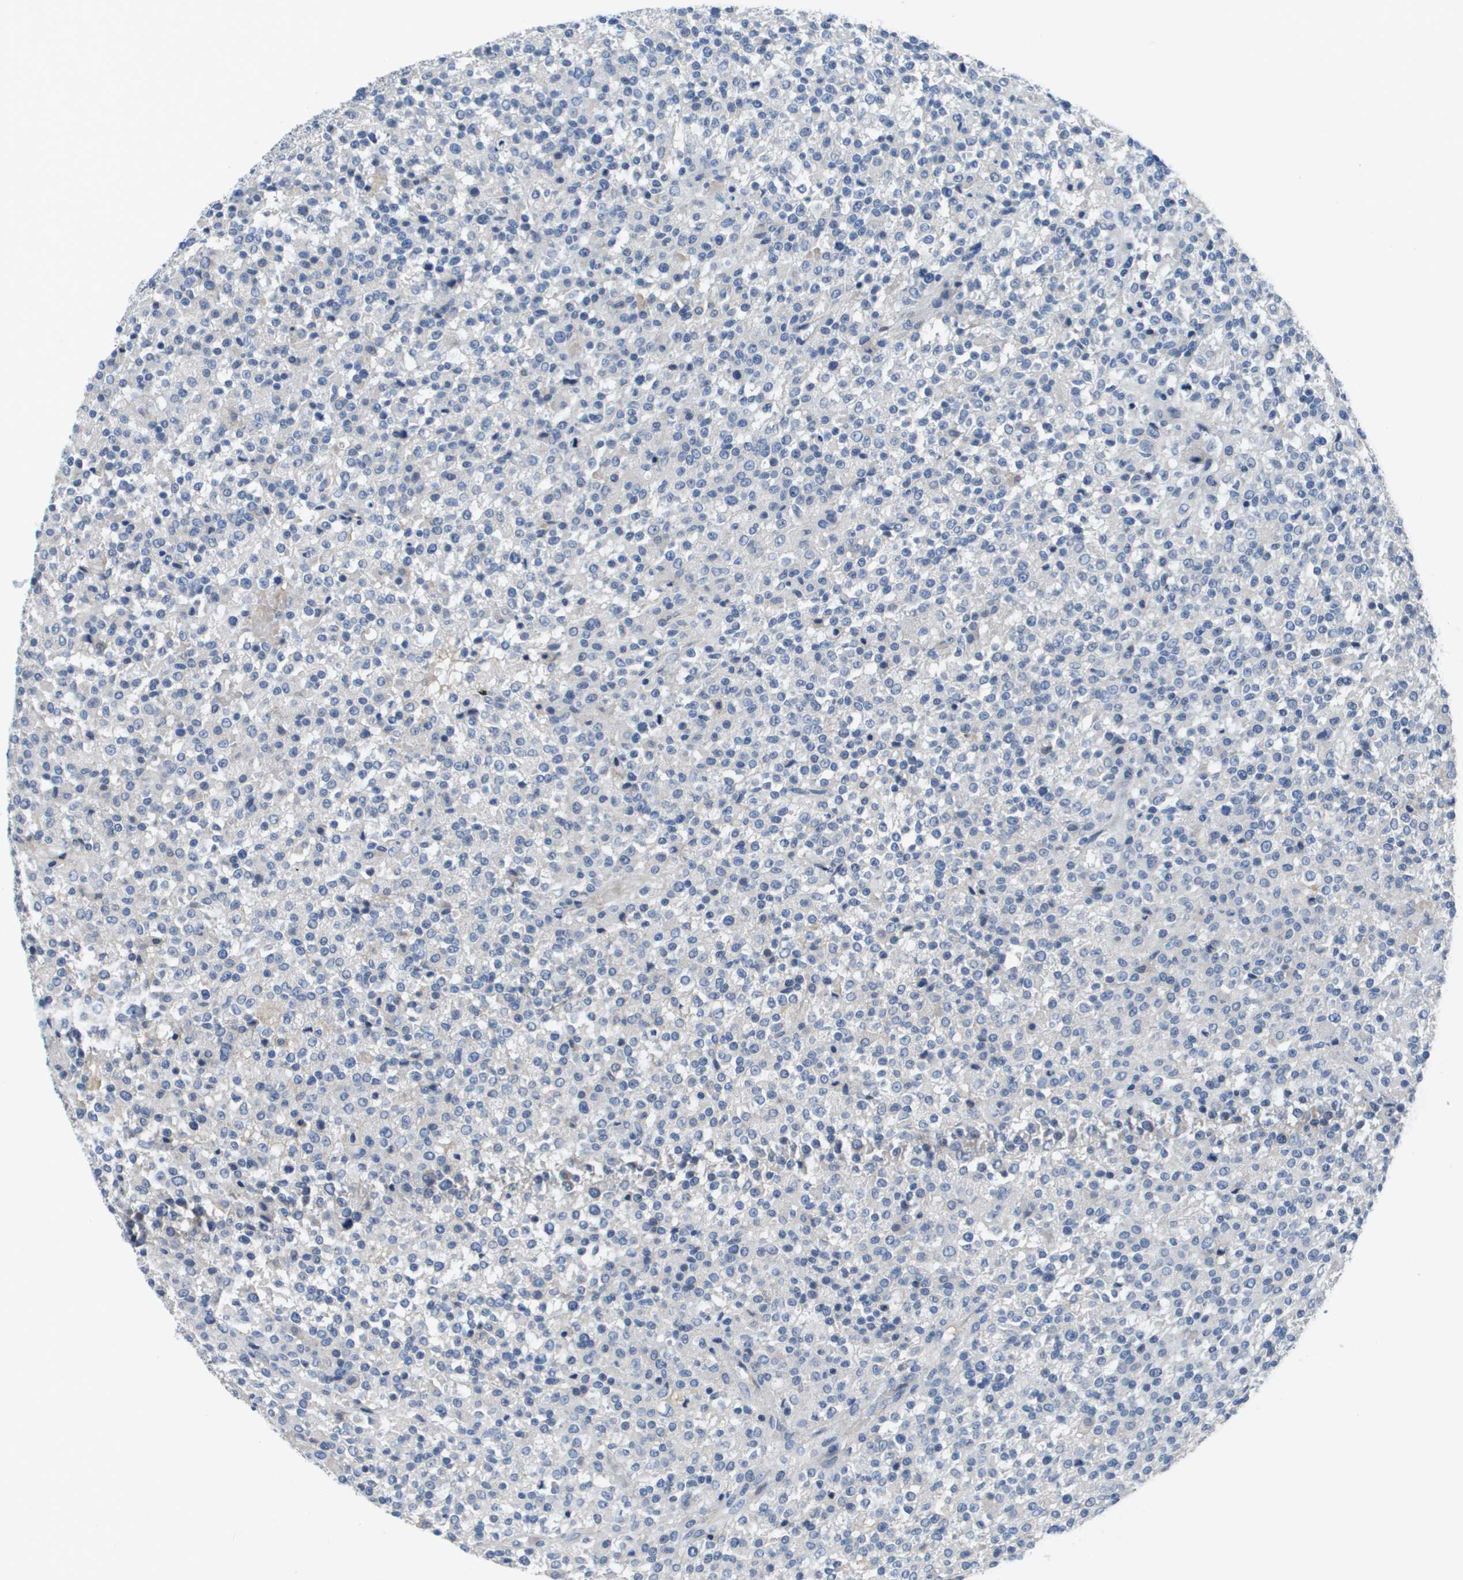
{"staining": {"intensity": "negative", "quantity": "none", "location": "none"}, "tissue": "testis cancer", "cell_type": "Tumor cells", "image_type": "cancer", "snomed": [{"axis": "morphology", "description": "Seminoma, NOS"}, {"axis": "topography", "description": "Testis"}], "caption": "This is a micrograph of IHC staining of seminoma (testis), which shows no staining in tumor cells. (Immunohistochemistry (ihc), brightfield microscopy, high magnification).", "gene": "NCS1", "patient": {"sex": "male", "age": 59}}